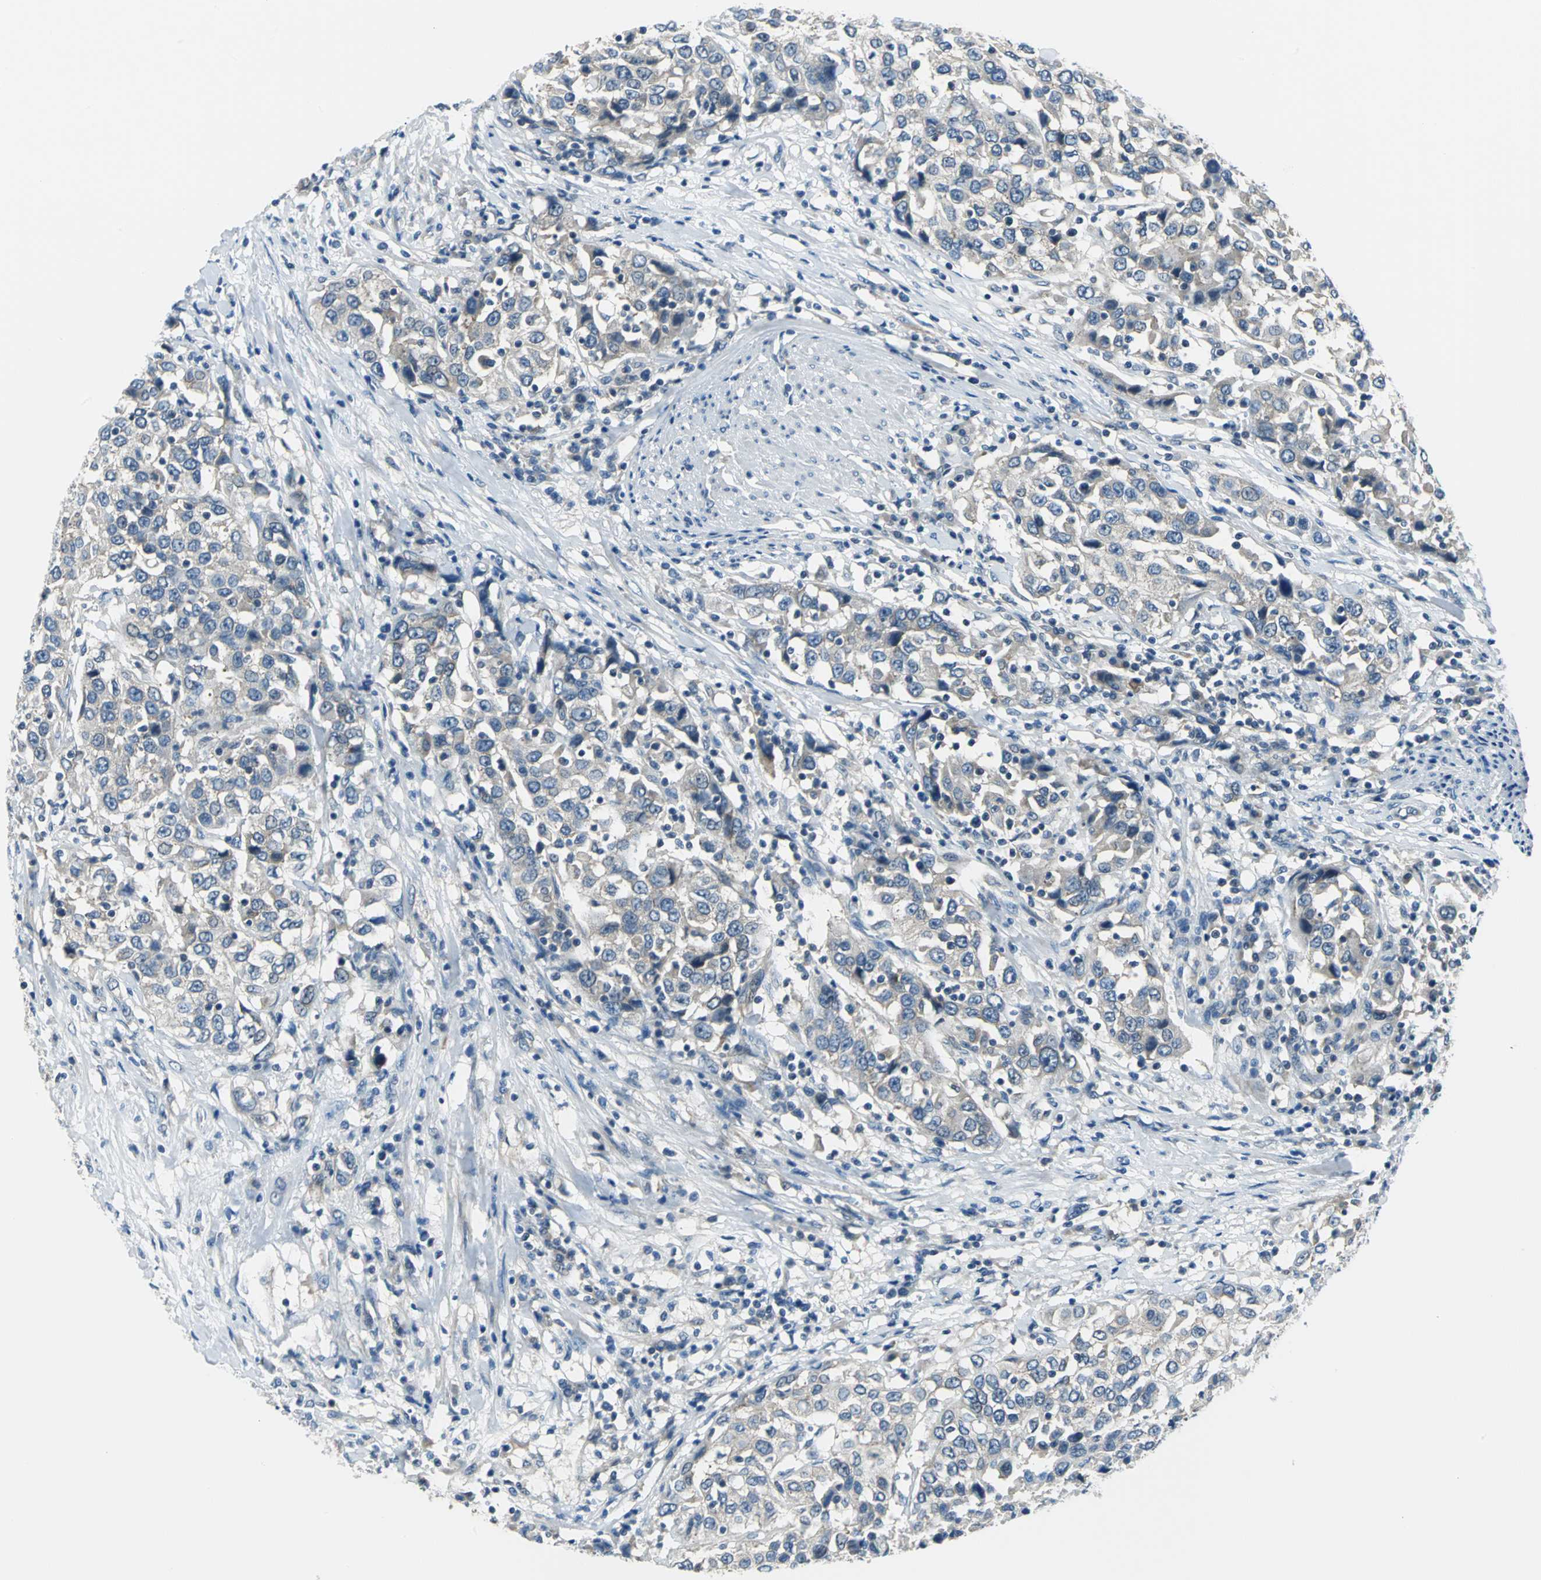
{"staining": {"intensity": "weak", "quantity": ">75%", "location": "cytoplasmic/membranous"}, "tissue": "urothelial cancer", "cell_type": "Tumor cells", "image_type": "cancer", "snomed": [{"axis": "morphology", "description": "Urothelial carcinoma, High grade"}, {"axis": "topography", "description": "Urinary bladder"}], "caption": "Protein staining of high-grade urothelial carcinoma tissue reveals weak cytoplasmic/membranous staining in approximately >75% of tumor cells.", "gene": "ZNF415", "patient": {"sex": "female", "age": 80}}